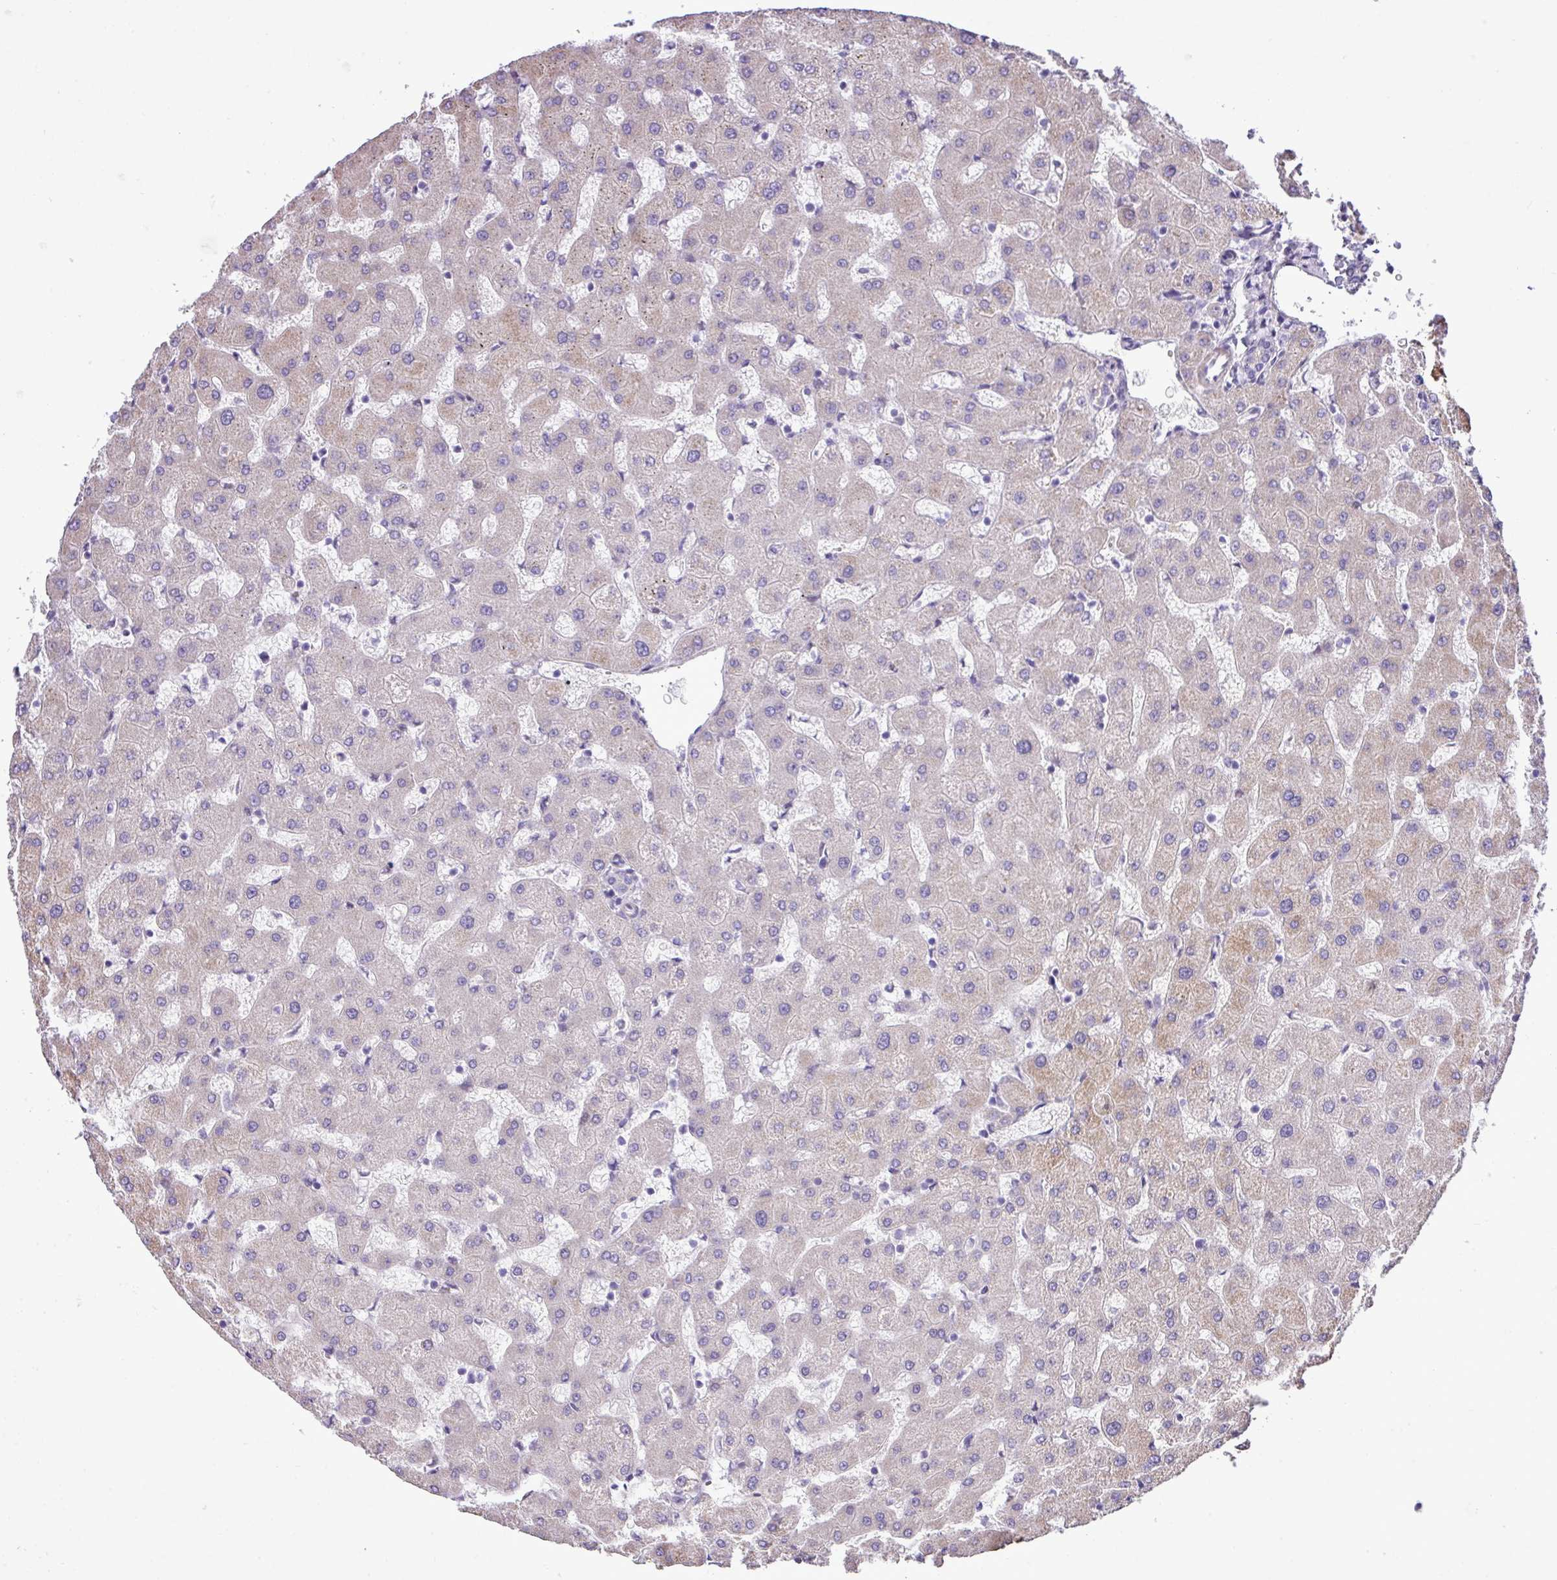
{"staining": {"intensity": "negative", "quantity": "none", "location": "none"}, "tissue": "liver", "cell_type": "Cholangiocytes", "image_type": "normal", "snomed": [{"axis": "morphology", "description": "Normal tissue, NOS"}, {"axis": "topography", "description": "Liver"}], "caption": "The image demonstrates no staining of cholangiocytes in normal liver. Nuclei are stained in blue.", "gene": "YLPM1", "patient": {"sex": "female", "age": 63}}